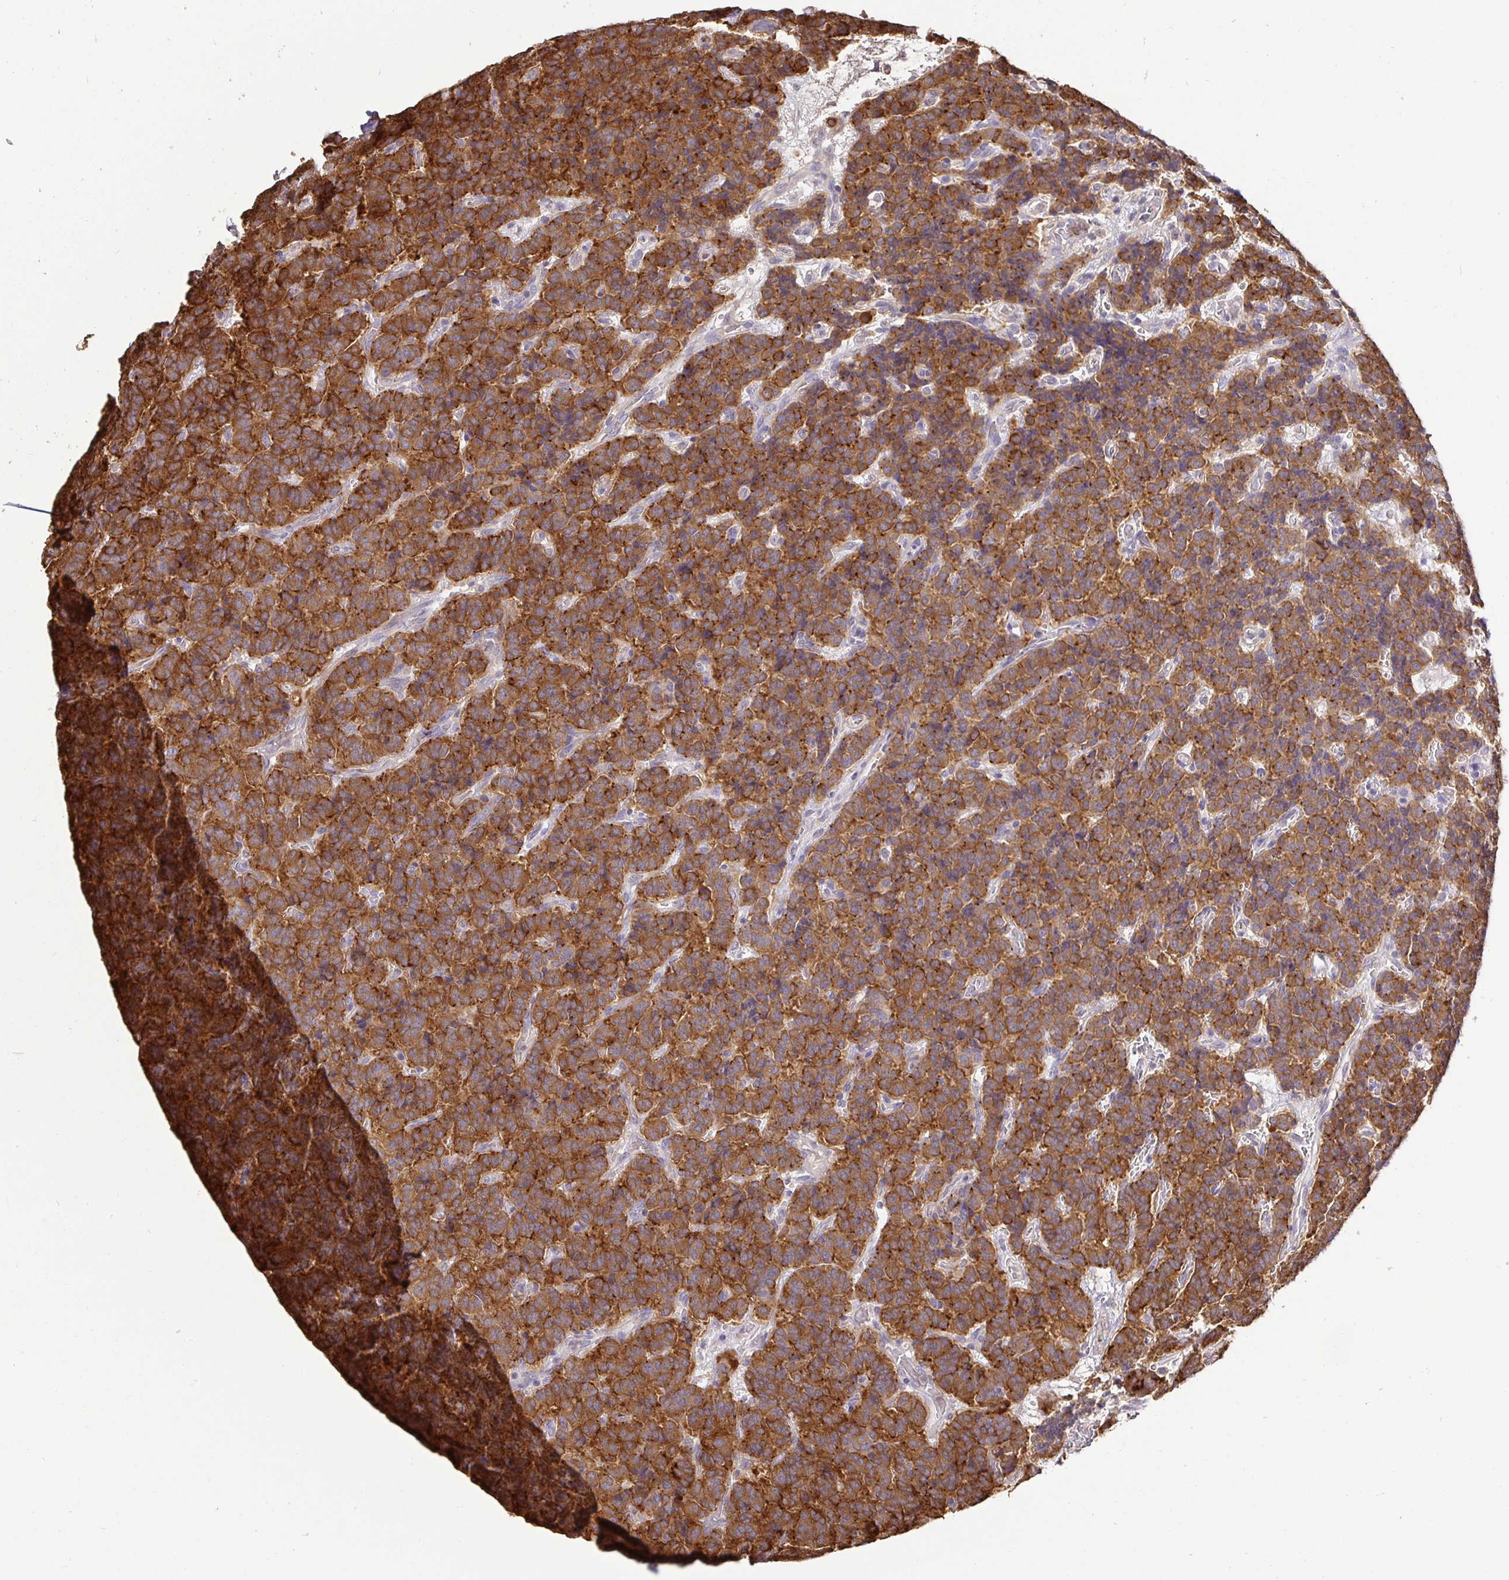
{"staining": {"intensity": "strong", "quantity": ">75%", "location": "cytoplasmic/membranous"}, "tissue": "carcinoid", "cell_type": "Tumor cells", "image_type": "cancer", "snomed": [{"axis": "morphology", "description": "Carcinoid, malignant, NOS"}, {"axis": "topography", "description": "Pancreas"}], "caption": "IHC (DAB (3,3'-diaminobenzidine)) staining of human carcinoid (malignant) exhibits strong cytoplasmic/membranous protein positivity in about >75% of tumor cells.", "gene": "MAPK8IP3", "patient": {"sex": "male", "age": 36}}